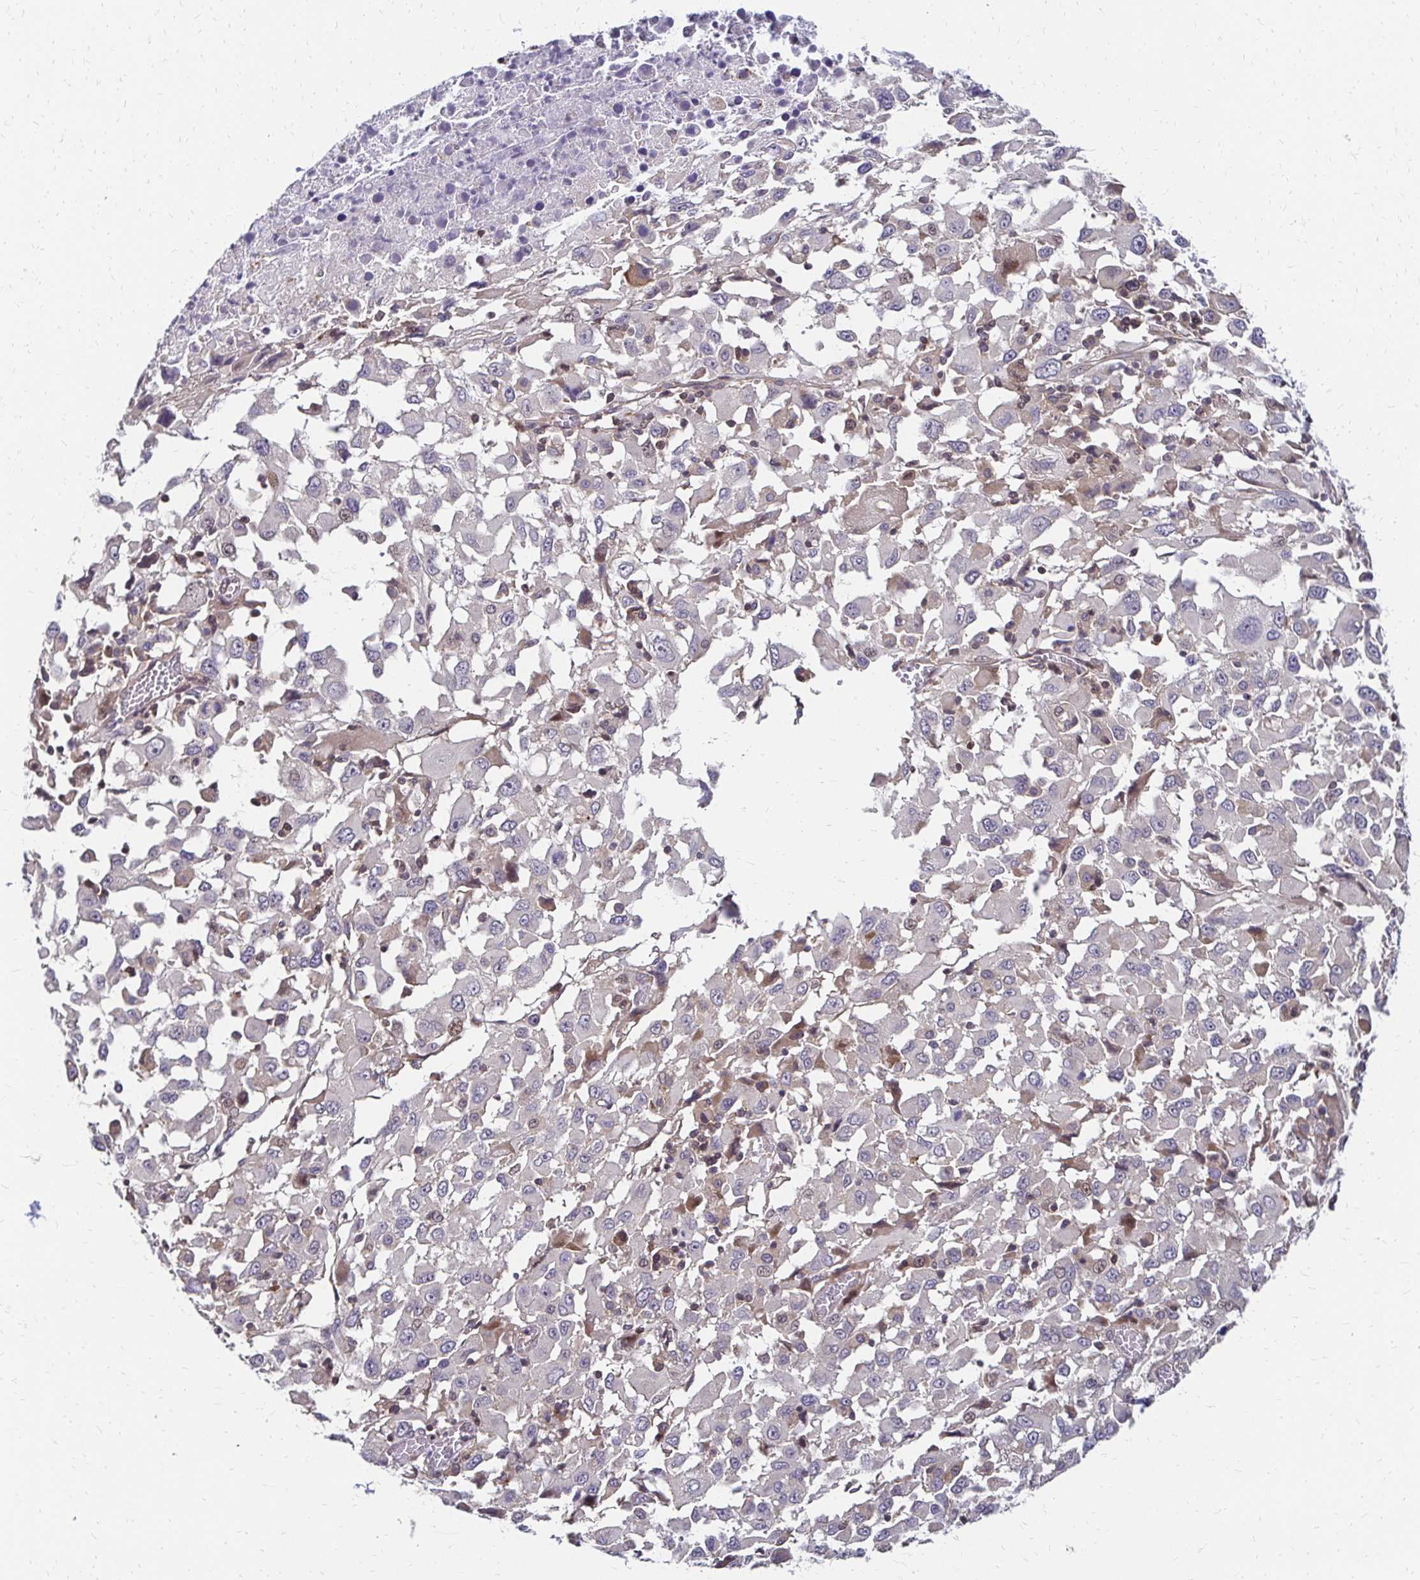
{"staining": {"intensity": "negative", "quantity": "none", "location": "none"}, "tissue": "melanoma", "cell_type": "Tumor cells", "image_type": "cancer", "snomed": [{"axis": "morphology", "description": "Malignant melanoma, Metastatic site"}, {"axis": "topography", "description": "Soft tissue"}], "caption": "Protein analysis of malignant melanoma (metastatic site) displays no significant expression in tumor cells.", "gene": "CBX7", "patient": {"sex": "male", "age": 50}}